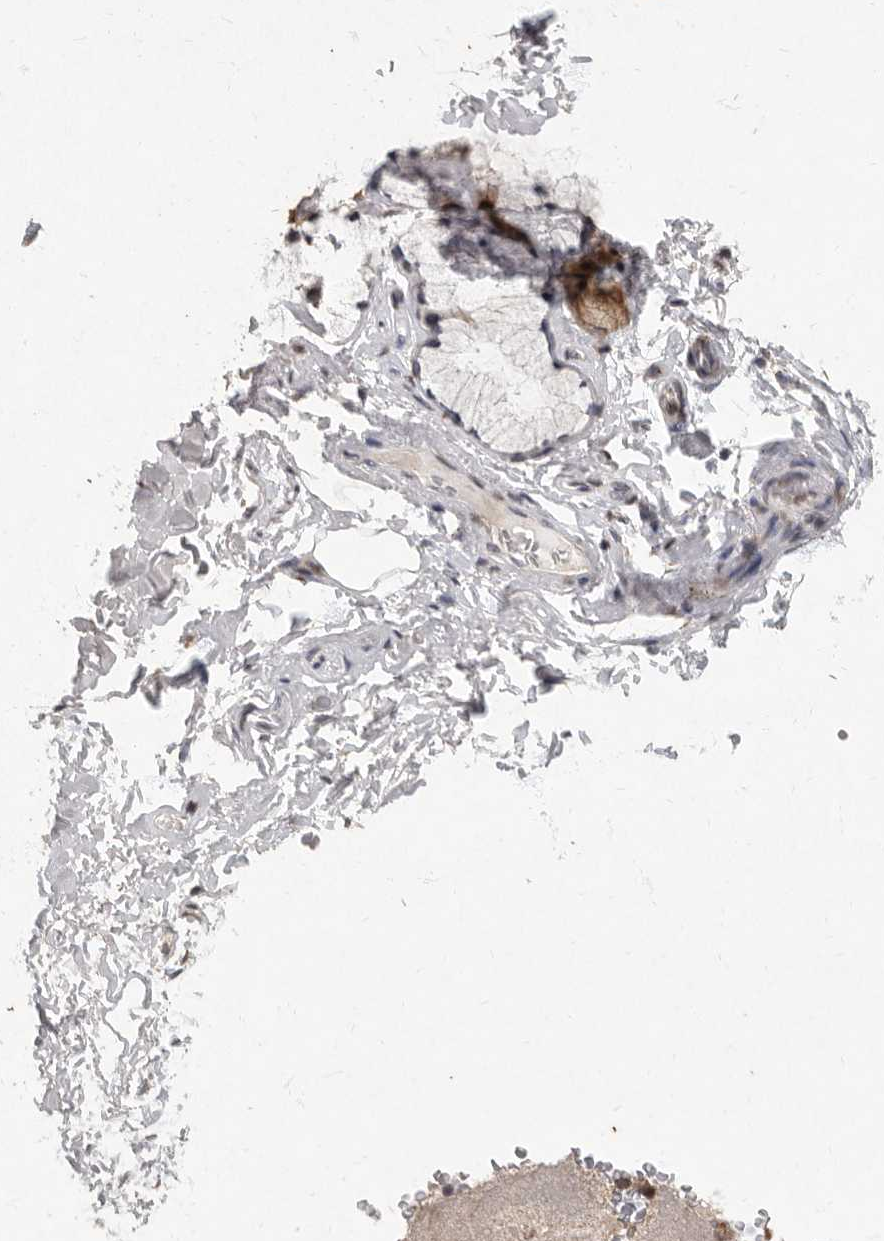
{"staining": {"intensity": "weak", "quantity": ">75%", "location": "nuclear"}, "tissue": "adipose tissue", "cell_type": "Adipocytes", "image_type": "normal", "snomed": [{"axis": "morphology", "description": "Normal tissue, NOS"}, {"axis": "topography", "description": "Cartilage tissue"}, {"axis": "topography", "description": "Bronchus"}], "caption": "Immunohistochemistry of unremarkable human adipose tissue exhibits low levels of weak nuclear staining in approximately >75% of adipocytes.", "gene": "NBL1", "patient": {"sex": "female", "age": 73}}